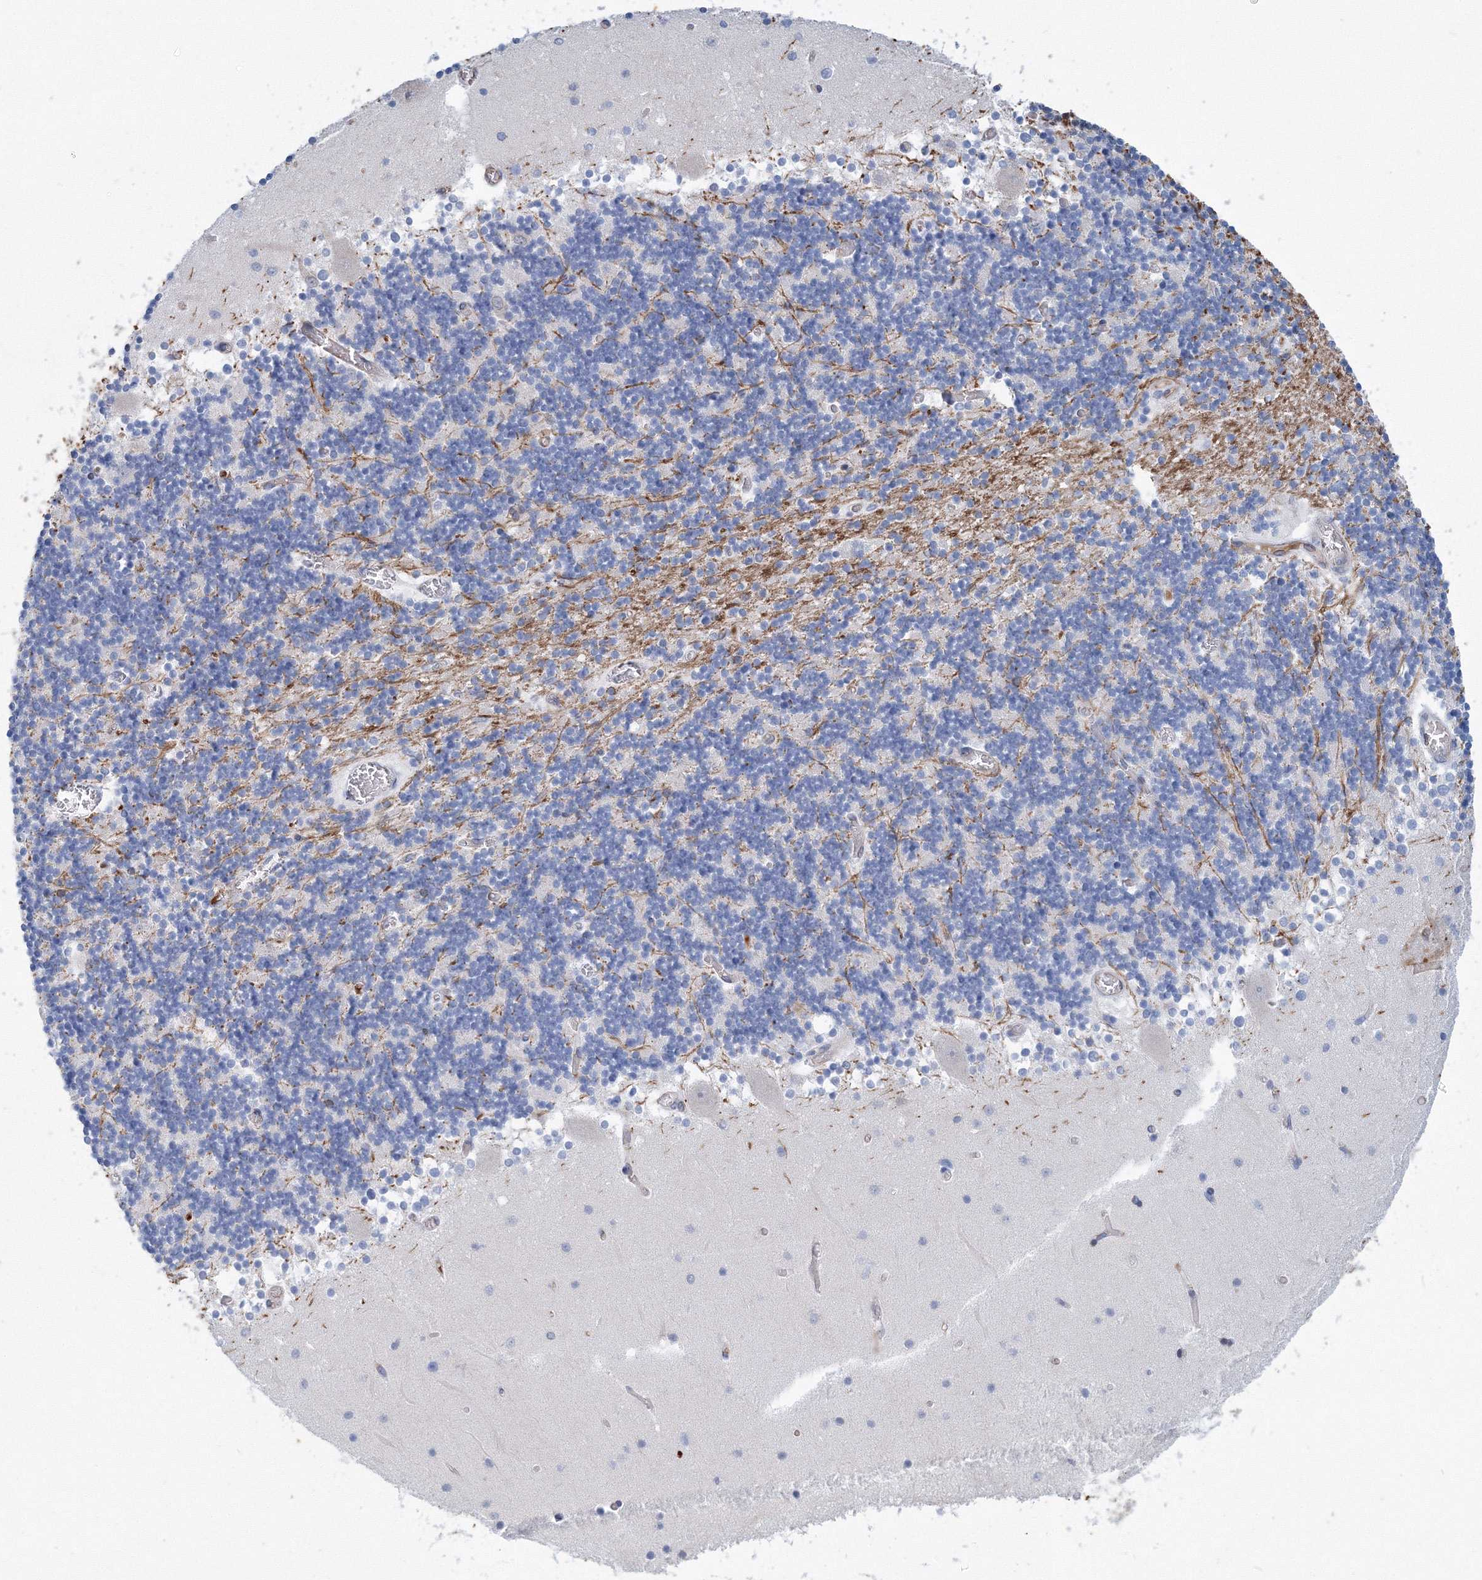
{"staining": {"intensity": "negative", "quantity": "none", "location": "none"}, "tissue": "cerebellum", "cell_type": "Cells in granular layer", "image_type": "normal", "snomed": [{"axis": "morphology", "description": "Normal tissue, NOS"}, {"axis": "topography", "description": "Cerebellum"}], "caption": "Immunohistochemistry (IHC) image of benign cerebellum: human cerebellum stained with DAB shows no significant protein expression in cells in granular layer.", "gene": "TANC1", "patient": {"sex": "female", "age": 28}}